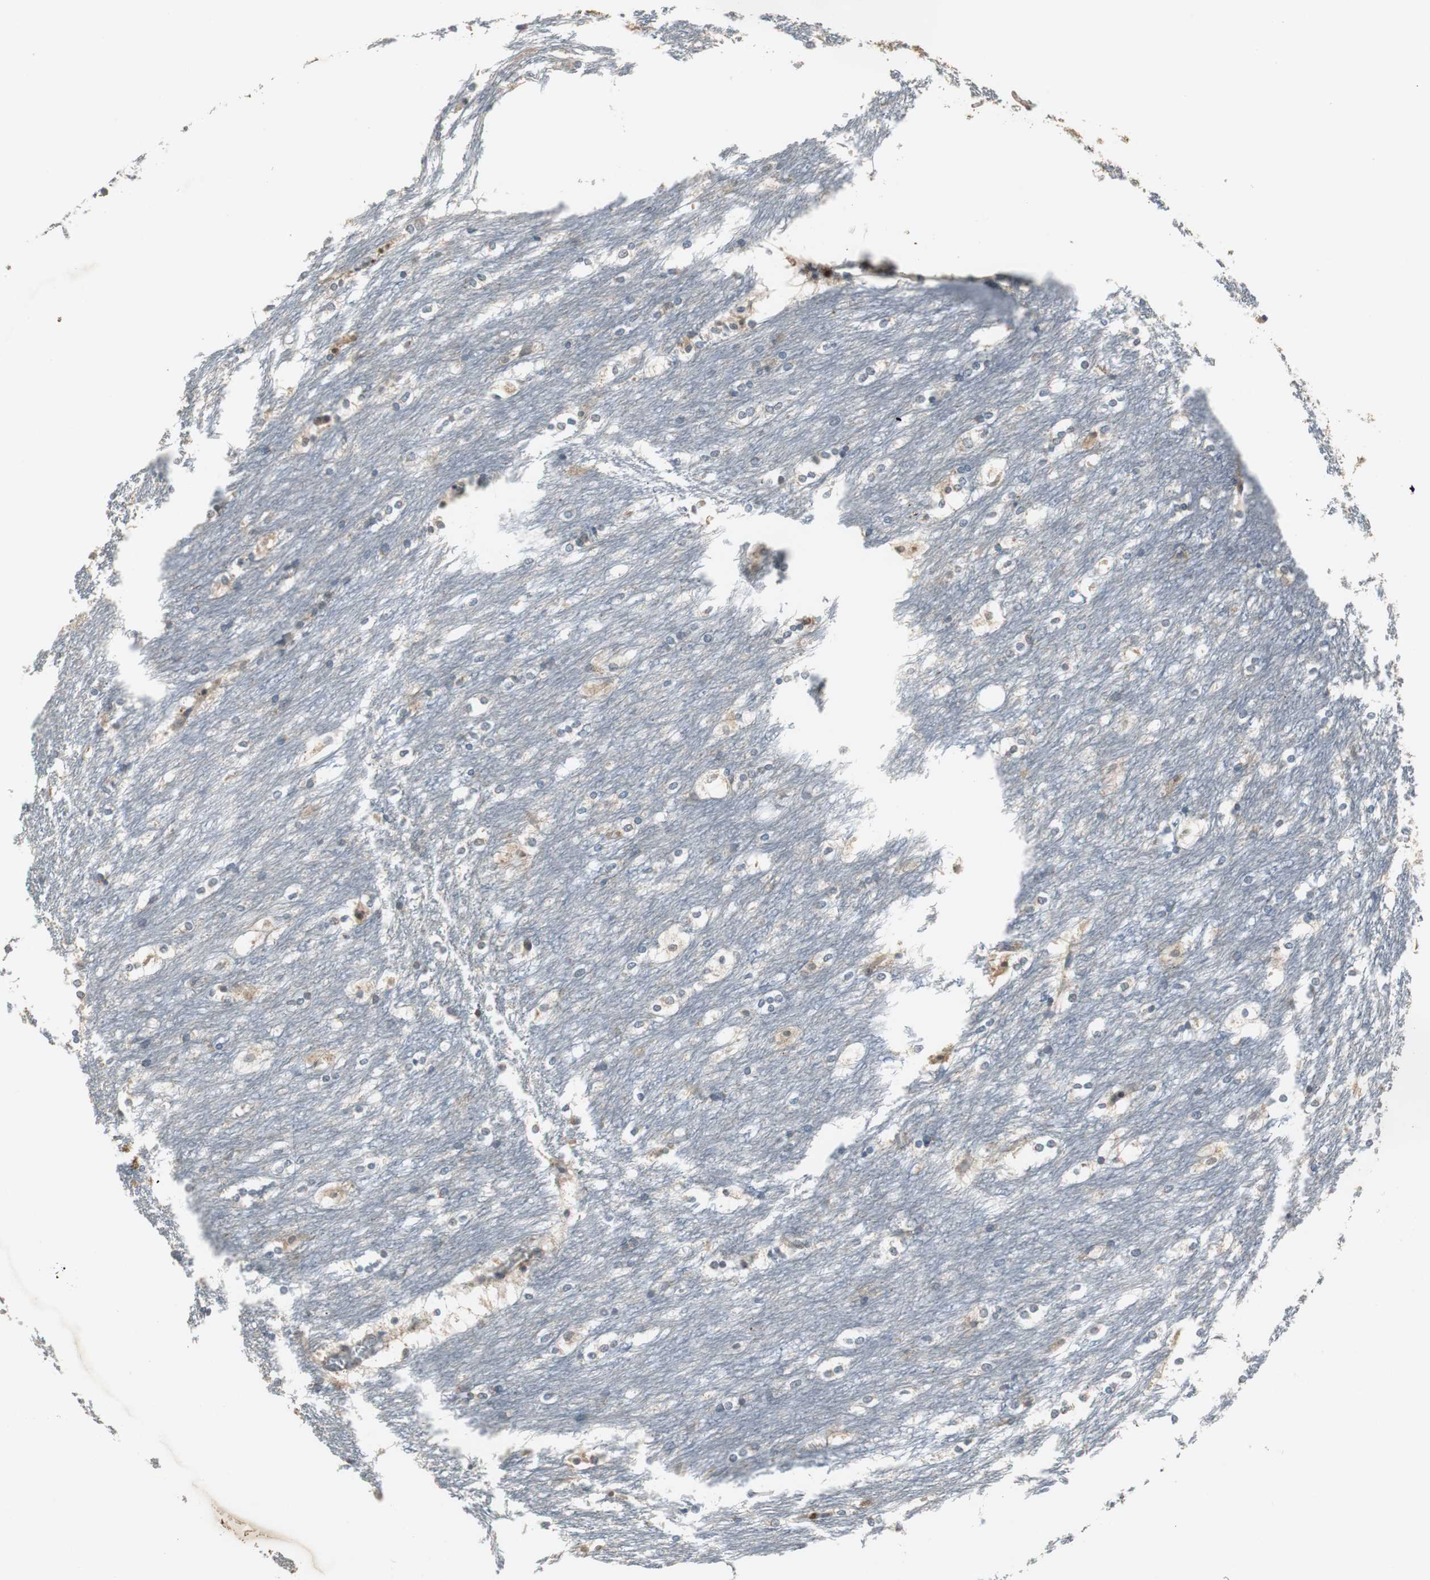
{"staining": {"intensity": "weak", "quantity": "25%-75%", "location": "cytoplasmic/membranous"}, "tissue": "caudate", "cell_type": "Glial cells", "image_type": "normal", "snomed": [{"axis": "morphology", "description": "Normal tissue, NOS"}, {"axis": "topography", "description": "Lateral ventricle wall"}], "caption": "A high-resolution photomicrograph shows immunohistochemistry (IHC) staining of normal caudate, which displays weak cytoplasmic/membranous positivity in about 25%-75% of glial cells. (DAB (3,3'-diaminobenzidine) = brown stain, brightfield microscopy at high magnification).", "gene": "JTB", "patient": {"sex": "female", "age": 19}}